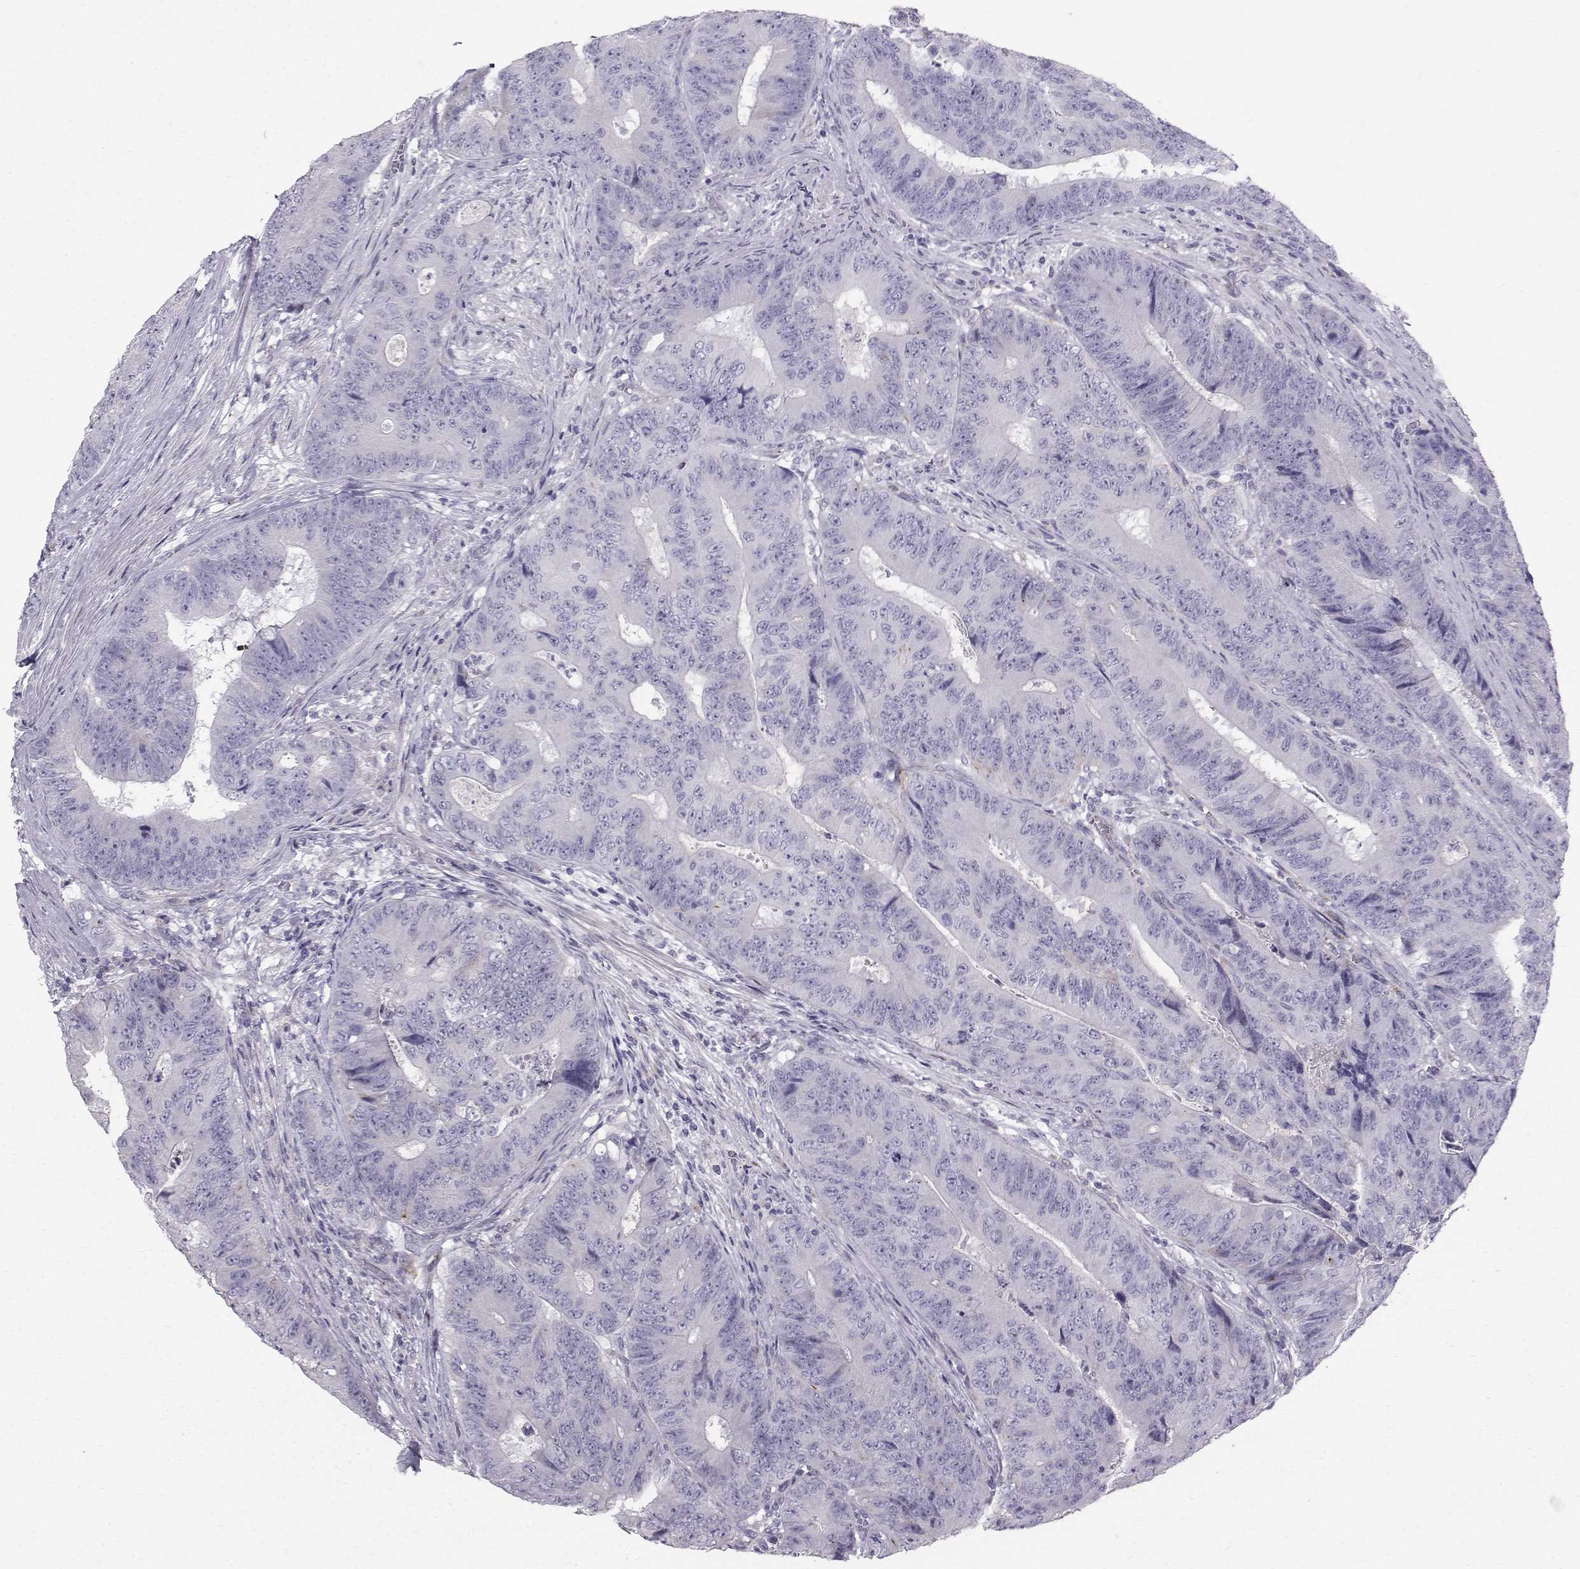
{"staining": {"intensity": "negative", "quantity": "none", "location": "none"}, "tissue": "colorectal cancer", "cell_type": "Tumor cells", "image_type": "cancer", "snomed": [{"axis": "morphology", "description": "Adenocarcinoma, NOS"}, {"axis": "topography", "description": "Colon"}], "caption": "High power microscopy histopathology image of an immunohistochemistry (IHC) histopathology image of colorectal cancer, revealing no significant expression in tumor cells.", "gene": "CALCR", "patient": {"sex": "female", "age": 48}}